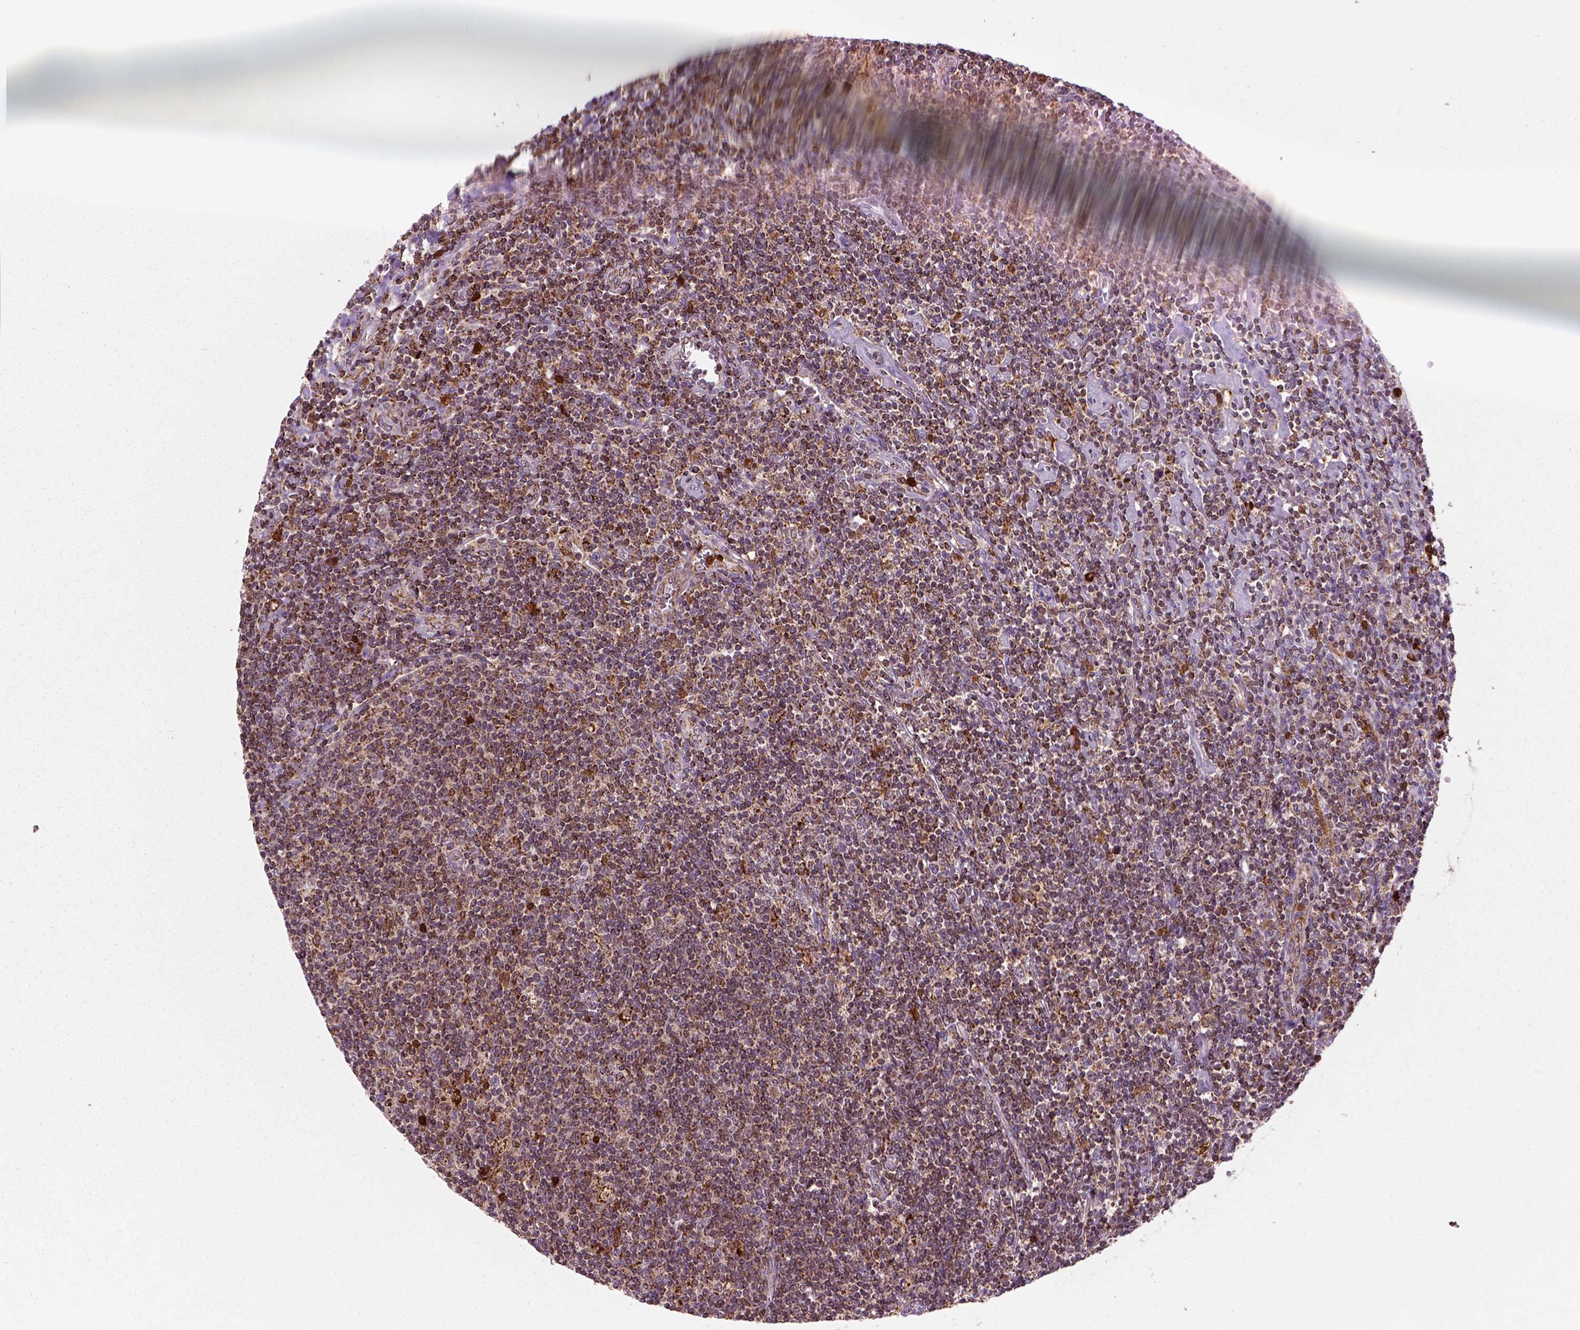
{"staining": {"intensity": "moderate", "quantity": ">75%", "location": "cytoplasmic/membranous"}, "tissue": "lymphoma", "cell_type": "Tumor cells", "image_type": "cancer", "snomed": [{"axis": "morphology", "description": "Hodgkin's disease, NOS"}, {"axis": "topography", "description": "Lymph node"}], "caption": "Tumor cells display medium levels of moderate cytoplasmic/membranous positivity in about >75% of cells in human lymphoma.", "gene": "NUDT16L1", "patient": {"sex": "male", "age": 40}}